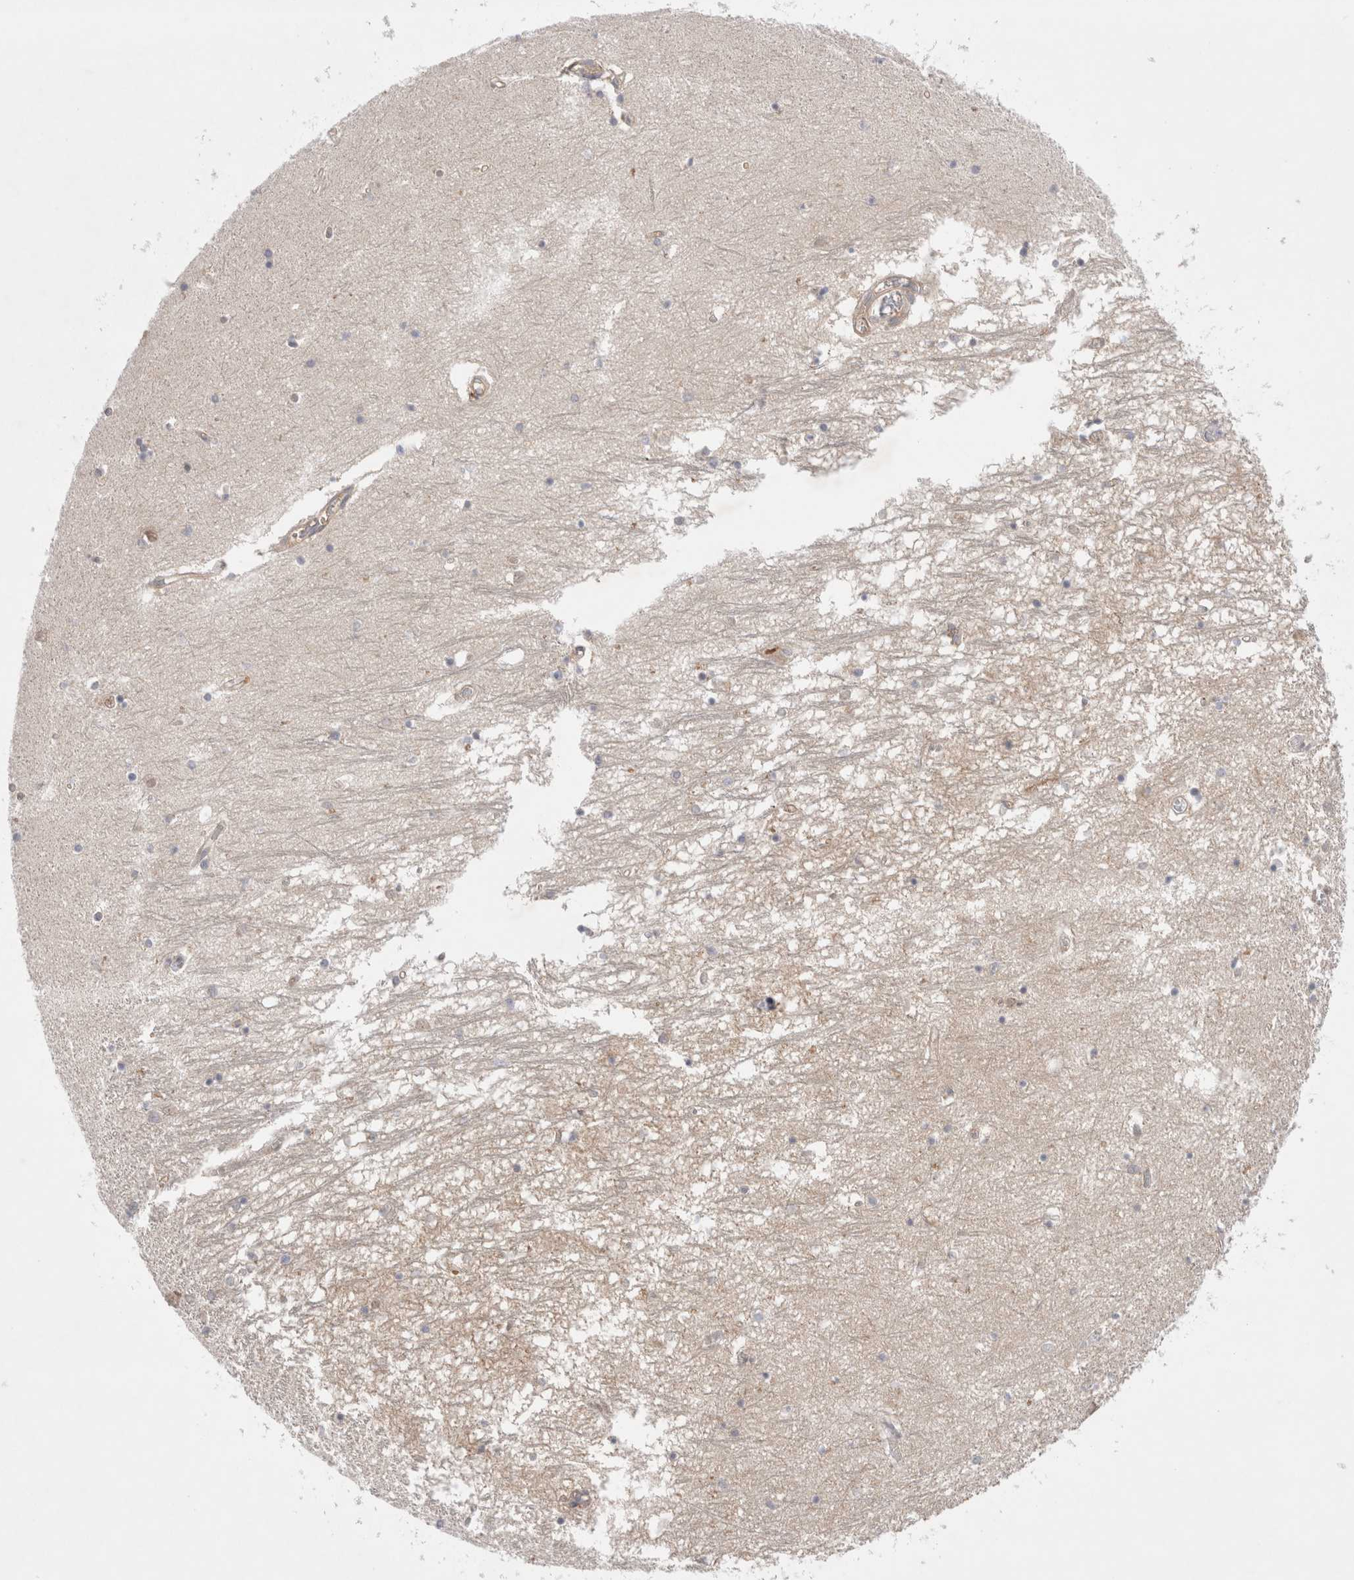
{"staining": {"intensity": "negative", "quantity": "none", "location": "none"}, "tissue": "hippocampus", "cell_type": "Glial cells", "image_type": "normal", "snomed": [{"axis": "morphology", "description": "Normal tissue, NOS"}, {"axis": "topography", "description": "Hippocampus"}], "caption": "IHC micrograph of benign human hippocampus stained for a protein (brown), which shows no expression in glial cells. (DAB (3,3'-diaminobenzidine) immunohistochemistry, high magnification).", "gene": "WIPF2", "patient": {"sex": "male", "age": 70}}